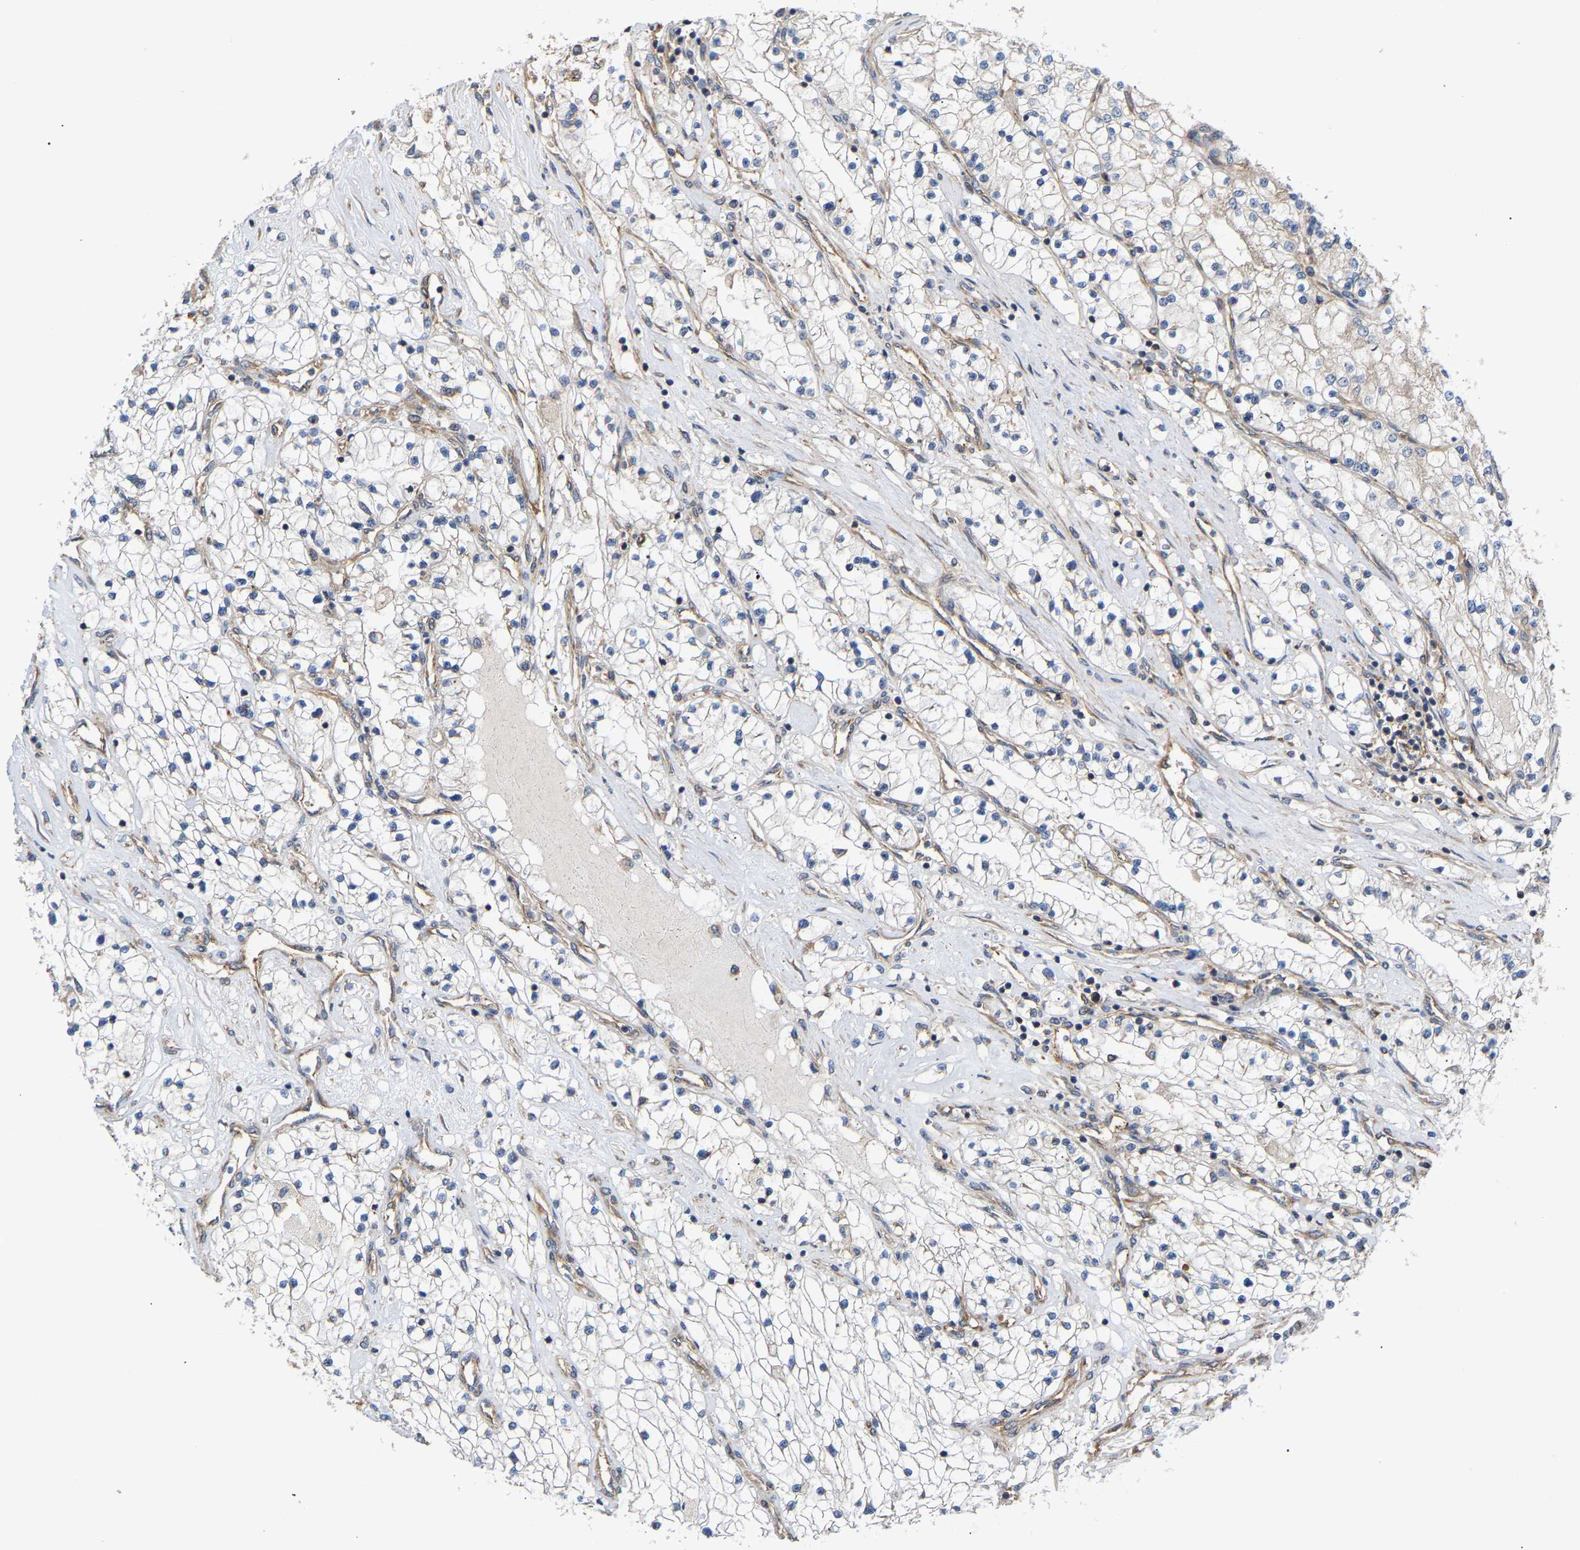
{"staining": {"intensity": "negative", "quantity": "none", "location": "none"}, "tissue": "renal cancer", "cell_type": "Tumor cells", "image_type": "cancer", "snomed": [{"axis": "morphology", "description": "Adenocarcinoma, NOS"}, {"axis": "topography", "description": "Kidney"}], "caption": "Histopathology image shows no protein staining in tumor cells of renal adenocarcinoma tissue.", "gene": "LAPTM4B", "patient": {"sex": "male", "age": 68}}